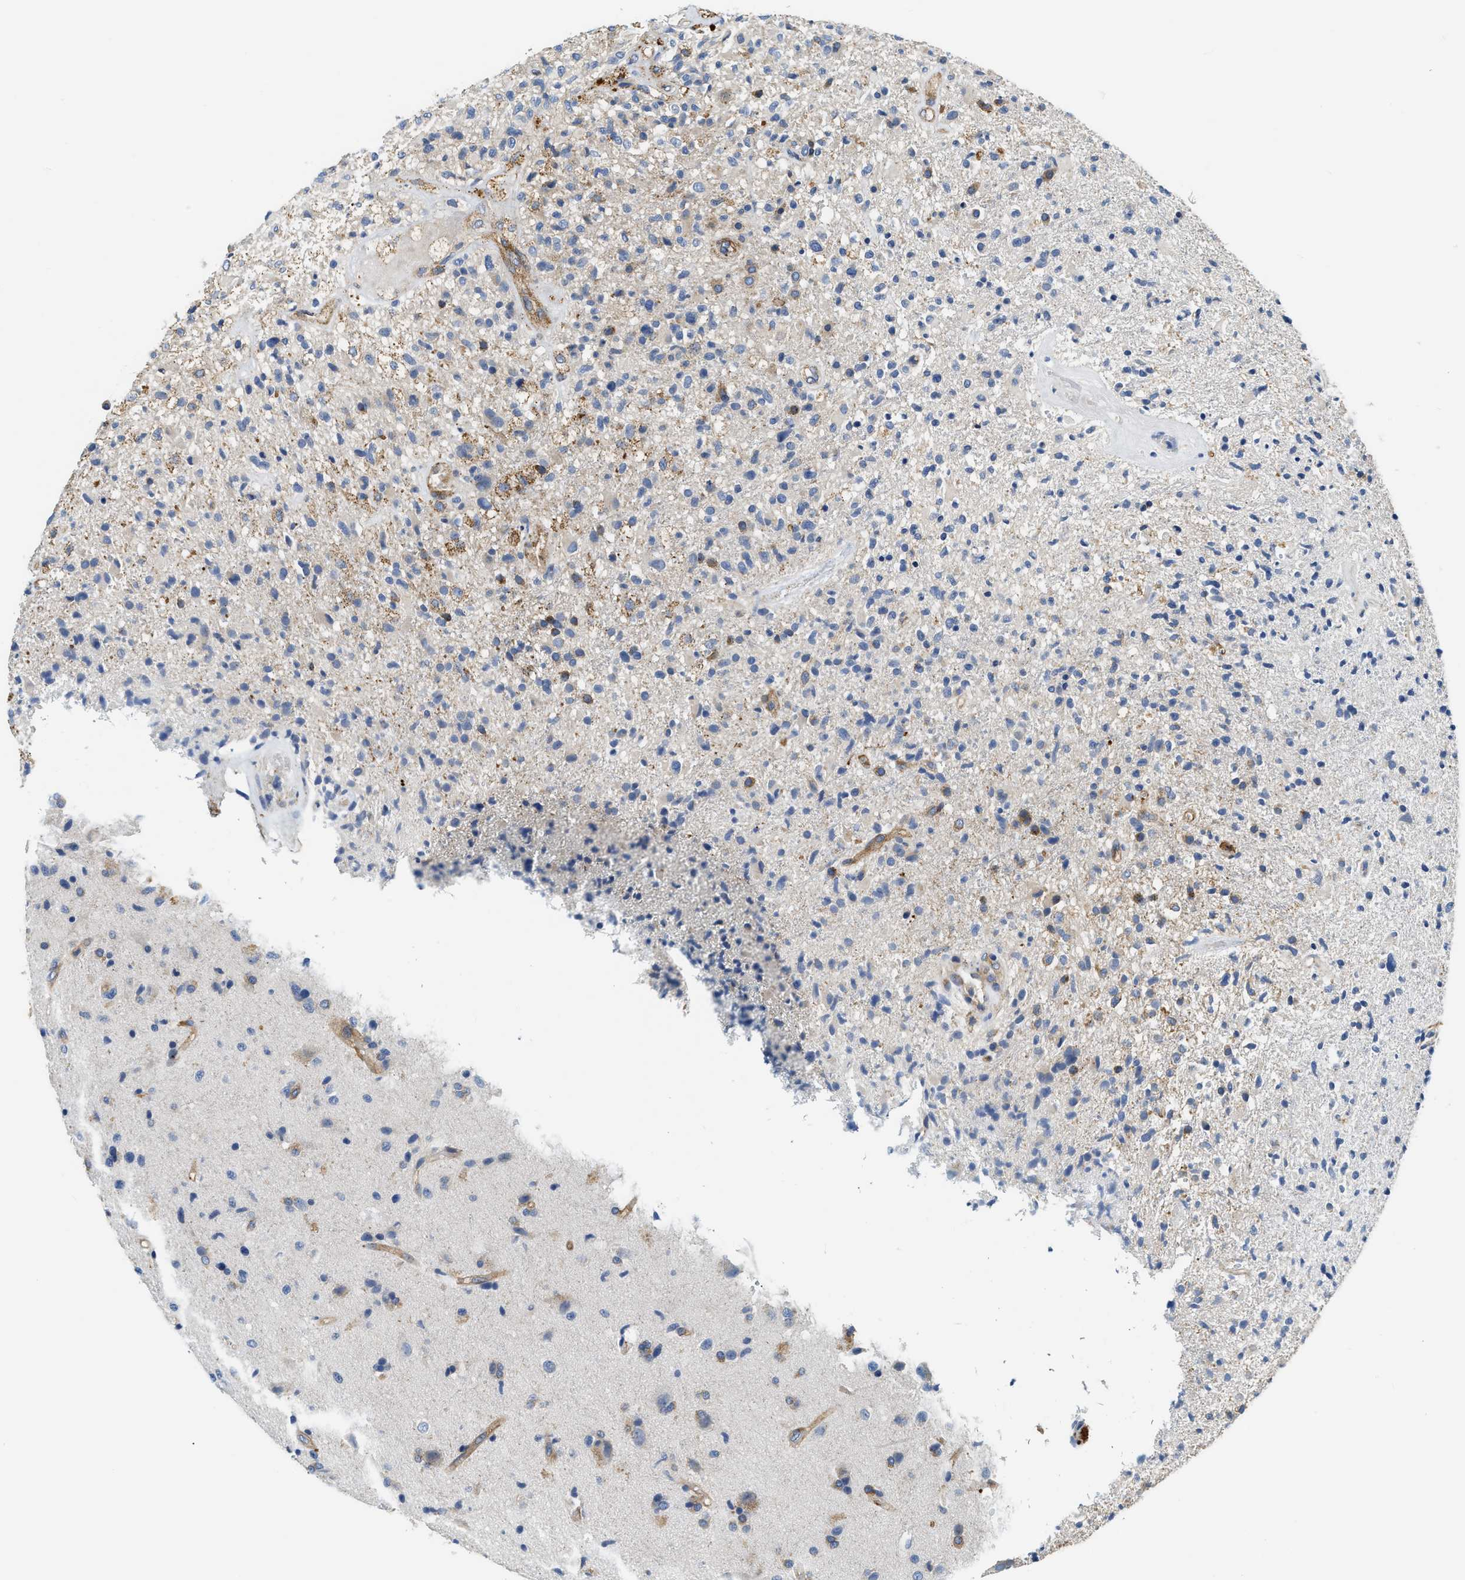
{"staining": {"intensity": "negative", "quantity": "none", "location": "none"}, "tissue": "glioma", "cell_type": "Tumor cells", "image_type": "cancer", "snomed": [{"axis": "morphology", "description": "Glioma, malignant, High grade"}, {"axis": "topography", "description": "Brain"}], "caption": "A micrograph of human malignant glioma (high-grade) is negative for staining in tumor cells.", "gene": "NSUN7", "patient": {"sex": "male", "age": 72}}